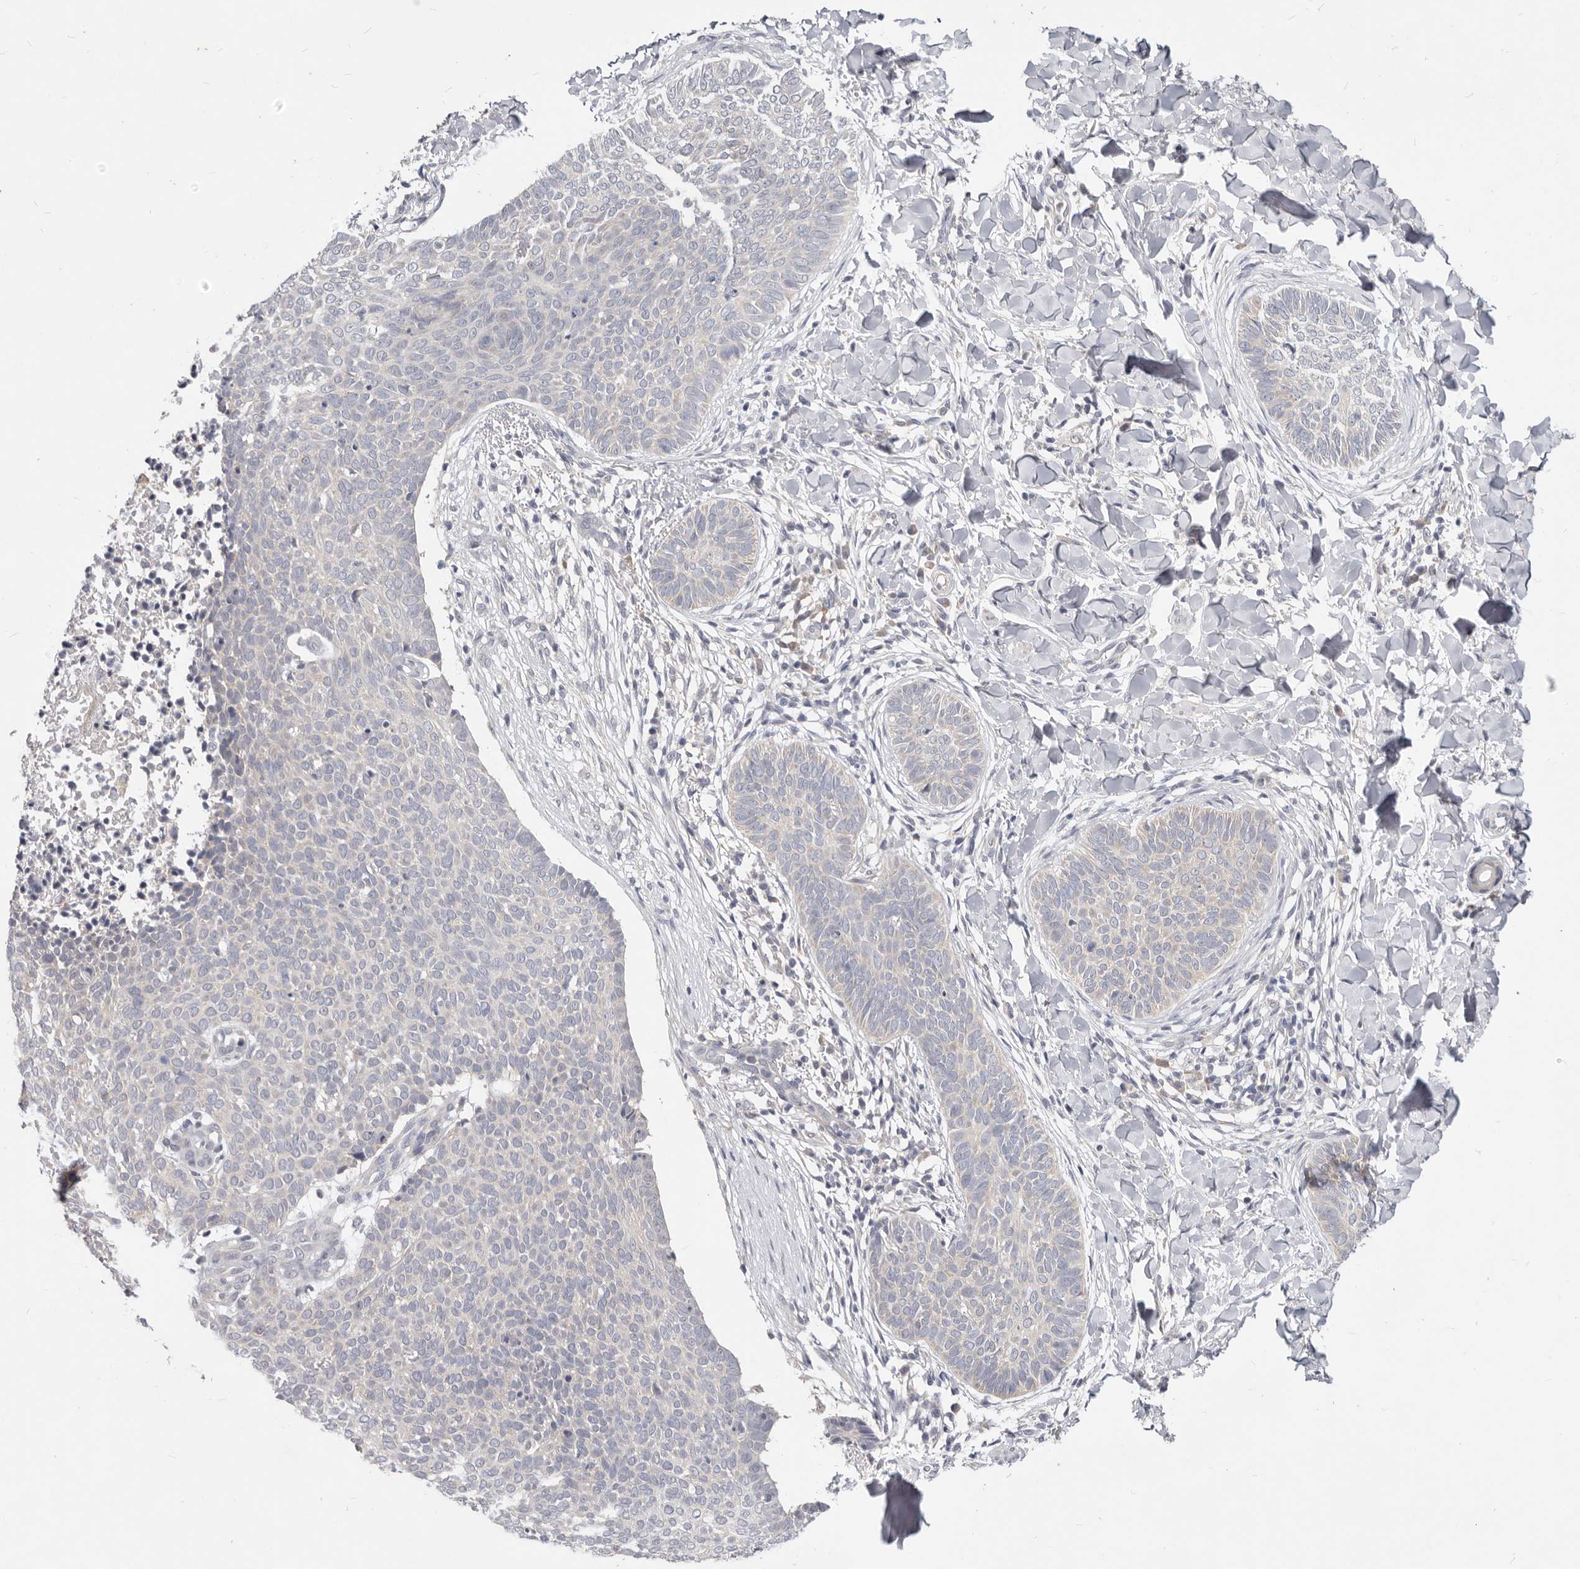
{"staining": {"intensity": "negative", "quantity": "none", "location": "none"}, "tissue": "skin cancer", "cell_type": "Tumor cells", "image_type": "cancer", "snomed": [{"axis": "morphology", "description": "Normal tissue, NOS"}, {"axis": "morphology", "description": "Basal cell carcinoma"}, {"axis": "topography", "description": "Skin"}], "caption": "High power microscopy histopathology image of an immunohistochemistry (IHC) image of skin cancer, revealing no significant expression in tumor cells. (Stains: DAB IHC with hematoxylin counter stain, Microscopy: brightfield microscopy at high magnification).", "gene": "WDR77", "patient": {"sex": "male", "age": 50}}